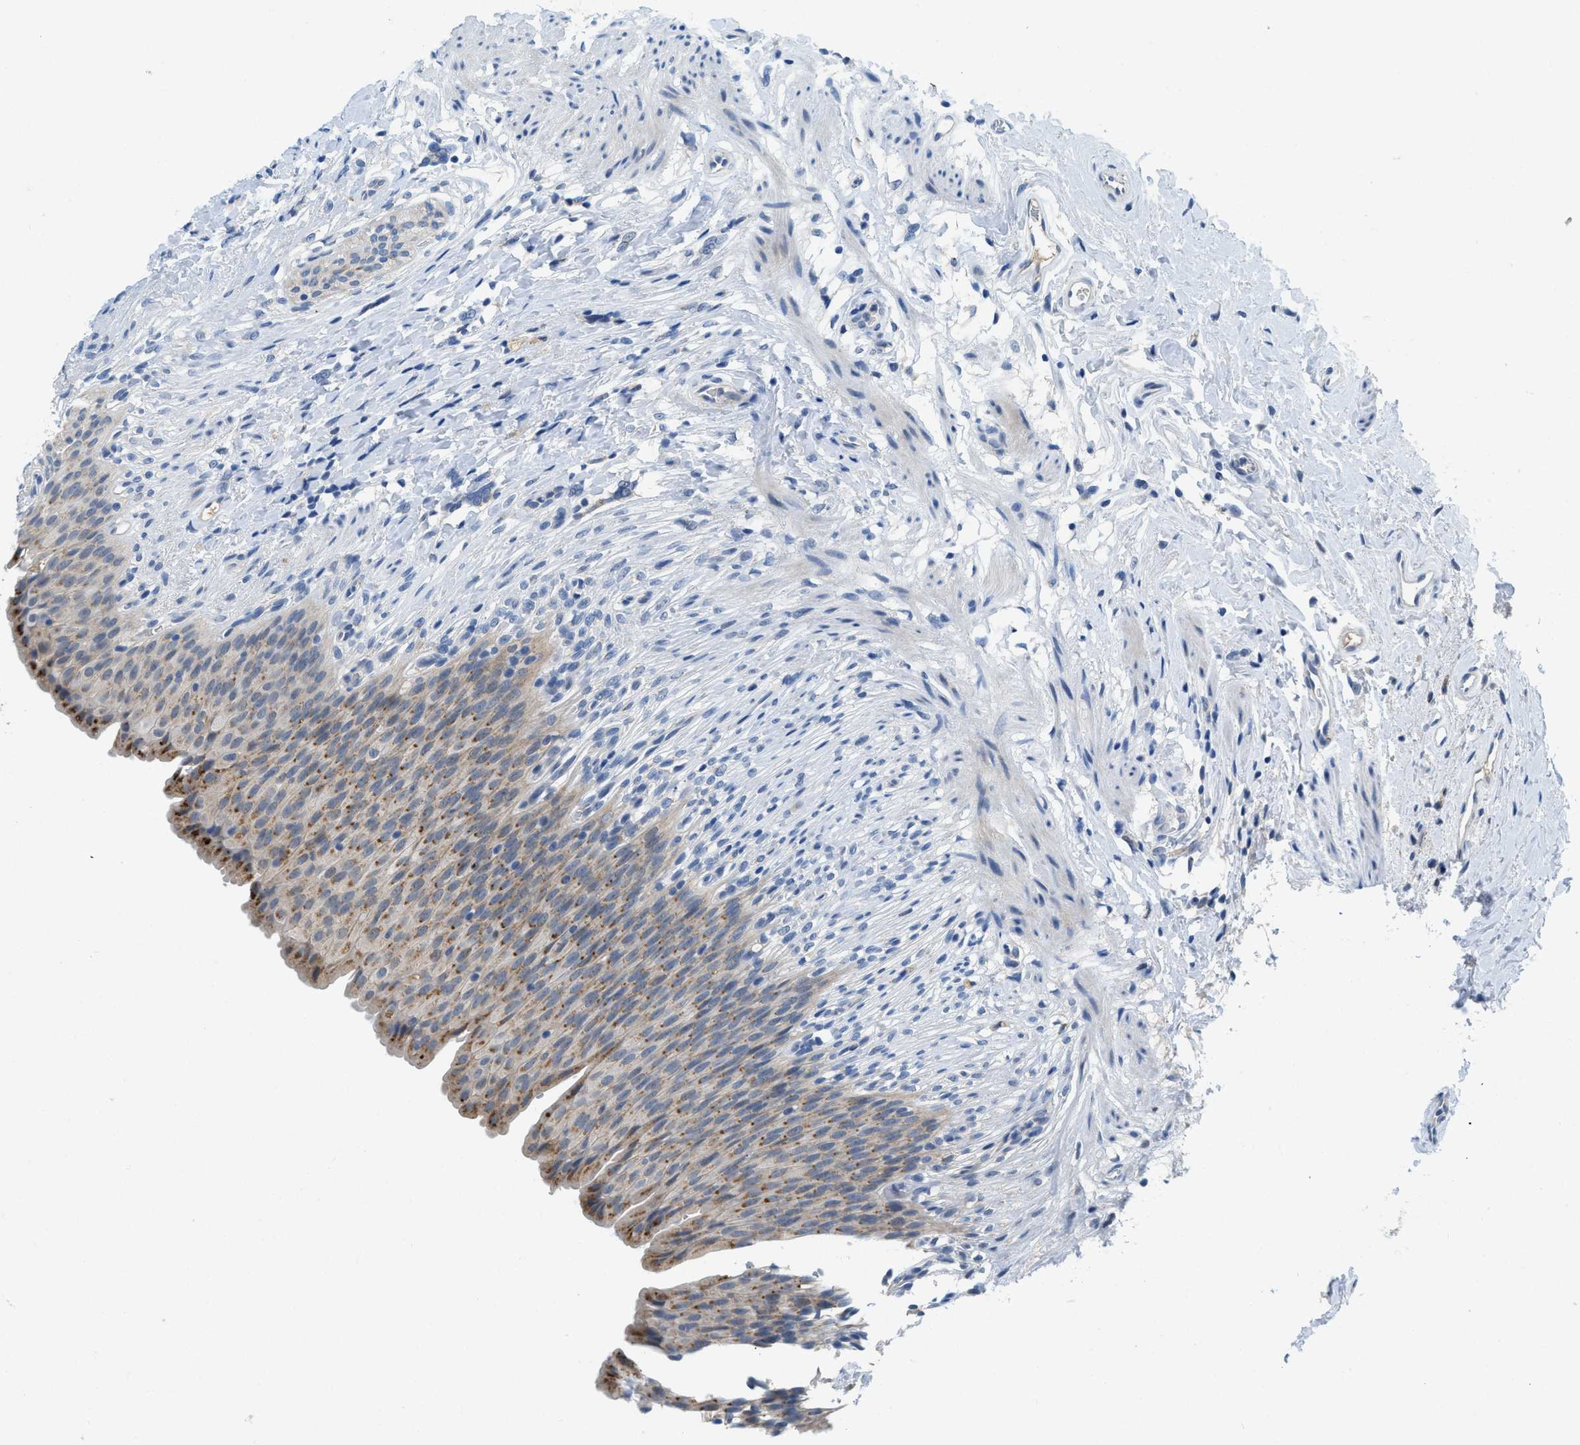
{"staining": {"intensity": "moderate", "quantity": "<25%", "location": "cytoplasmic/membranous"}, "tissue": "urinary bladder", "cell_type": "Urothelial cells", "image_type": "normal", "snomed": [{"axis": "morphology", "description": "Normal tissue, NOS"}, {"axis": "topography", "description": "Urinary bladder"}], "caption": "High-magnification brightfield microscopy of normal urinary bladder stained with DAB (brown) and counterstained with hematoxylin (blue). urothelial cells exhibit moderate cytoplasmic/membranous expression is present in about<25% of cells. (IHC, brightfield microscopy, high magnification).", "gene": "TSPAN3", "patient": {"sex": "female", "age": 79}}